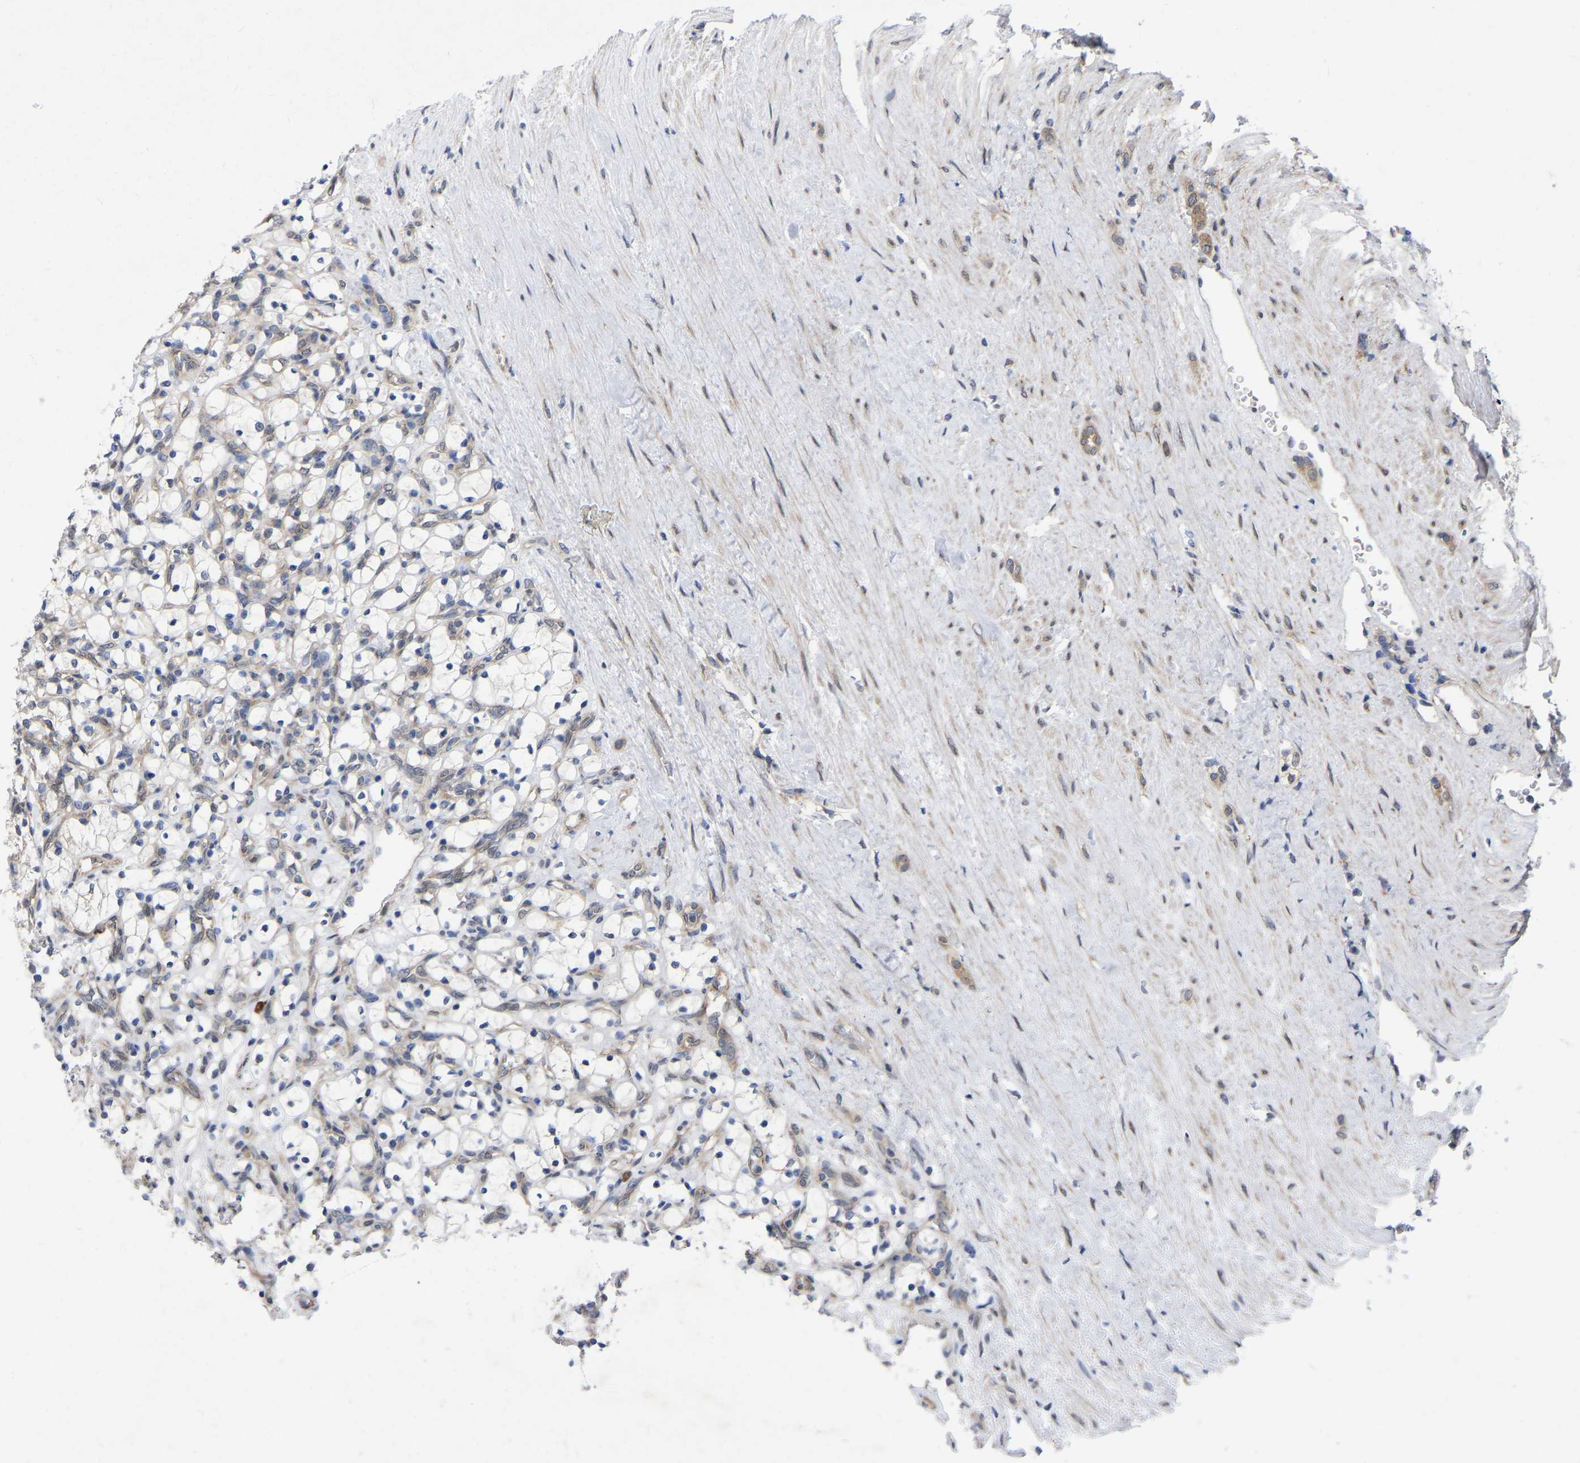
{"staining": {"intensity": "weak", "quantity": "<25%", "location": "cytoplasmic/membranous"}, "tissue": "renal cancer", "cell_type": "Tumor cells", "image_type": "cancer", "snomed": [{"axis": "morphology", "description": "Adenocarcinoma, NOS"}, {"axis": "topography", "description": "Kidney"}], "caption": "The immunohistochemistry (IHC) photomicrograph has no significant expression in tumor cells of renal adenocarcinoma tissue.", "gene": "UBE4B", "patient": {"sex": "female", "age": 69}}